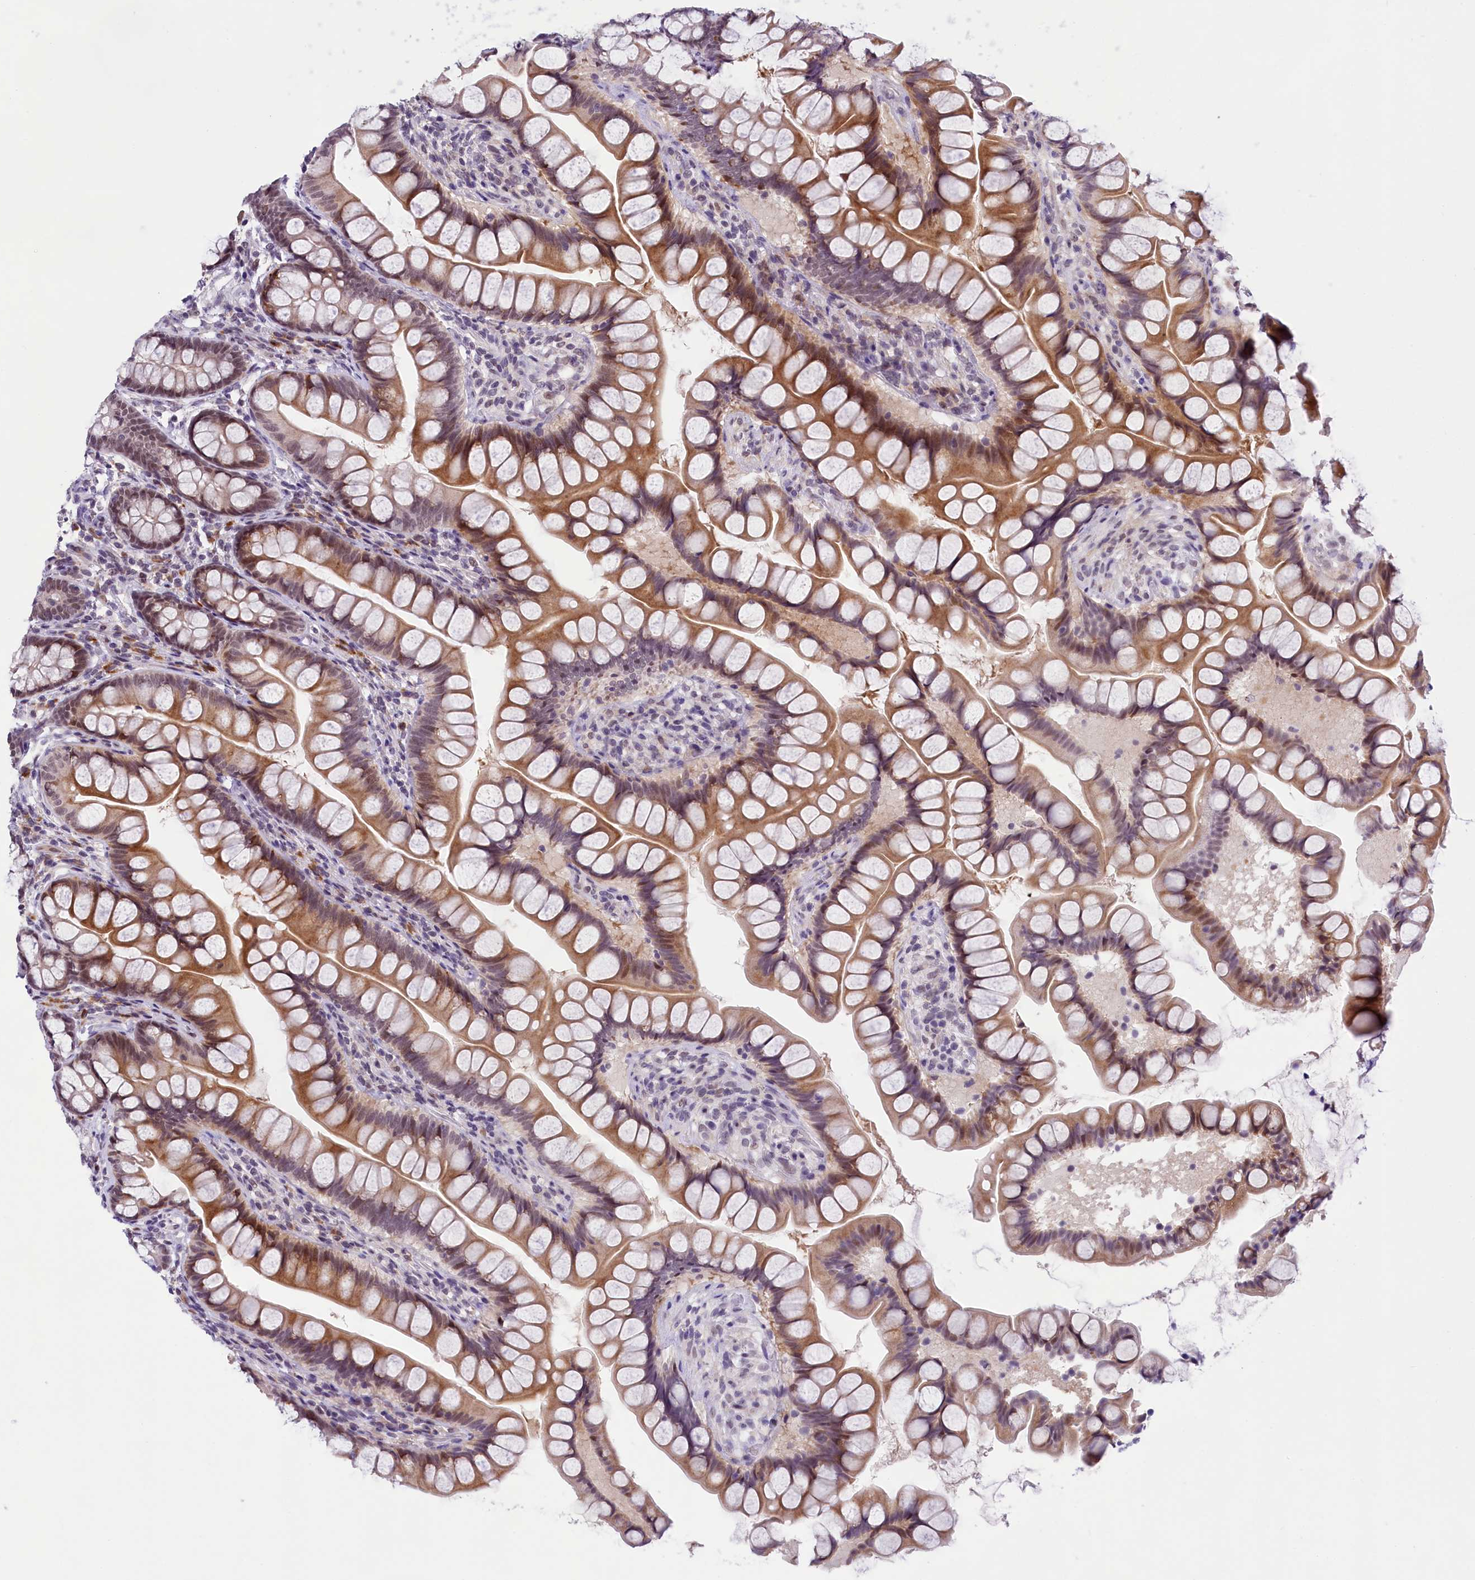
{"staining": {"intensity": "moderate", "quantity": "<25%", "location": "cytoplasmic/membranous,nuclear"}, "tissue": "small intestine", "cell_type": "Glandular cells", "image_type": "normal", "snomed": [{"axis": "morphology", "description": "Normal tissue, NOS"}, {"axis": "topography", "description": "Small intestine"}], "caption": "Immunohistochemical staining of normal small intestine displays moderate cytoplasmic/membranous,nuclear protein expression in approximately <25% of glandular cells.", "gene": "FBXO45", "patient": {"sex": "male", "age": 70}}